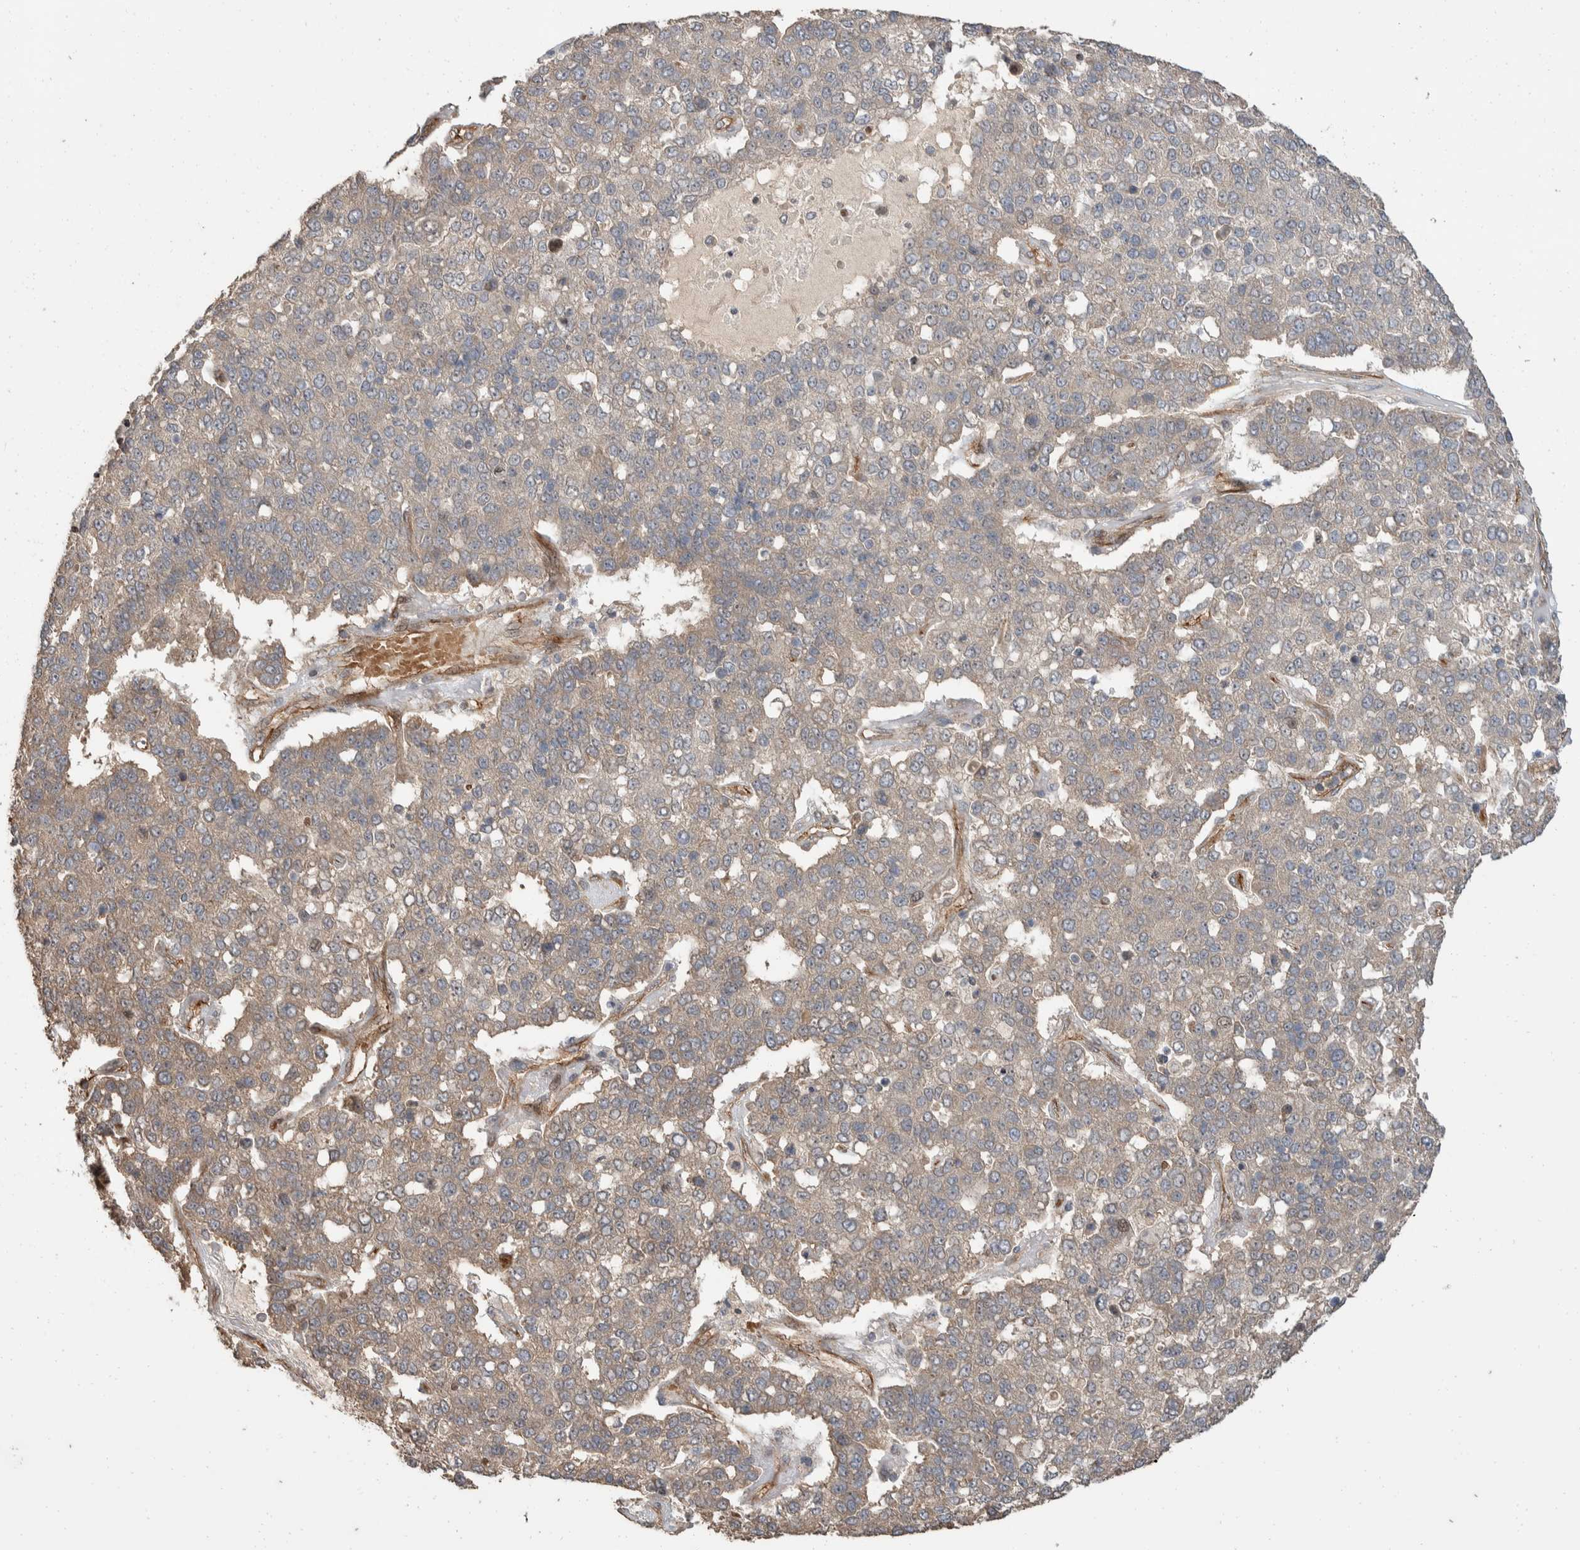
{"staining": {"intensity": "weak", "quantity": "25%-75%", "location": "cytoplasmic/membranous"}, "tissue": "pancreatic cancer", "cell_type": "Tumor cells", "image_type": "cancer", "snomed": [{"axis": "morphology", "description": "Adenocarcinoma, NOS"}, {"axis": "topography", "description": "Pancreas"}], "caption": "Pancreatic adenocarcinoma stained with DAB immunohistochemistry (IHC) displays low levels of weak cytoplasmic/membranous positivity in about 25%-75% of tumor cells.", "gene": "ERC1", "patient": {"sex": "female", "age": 61}}